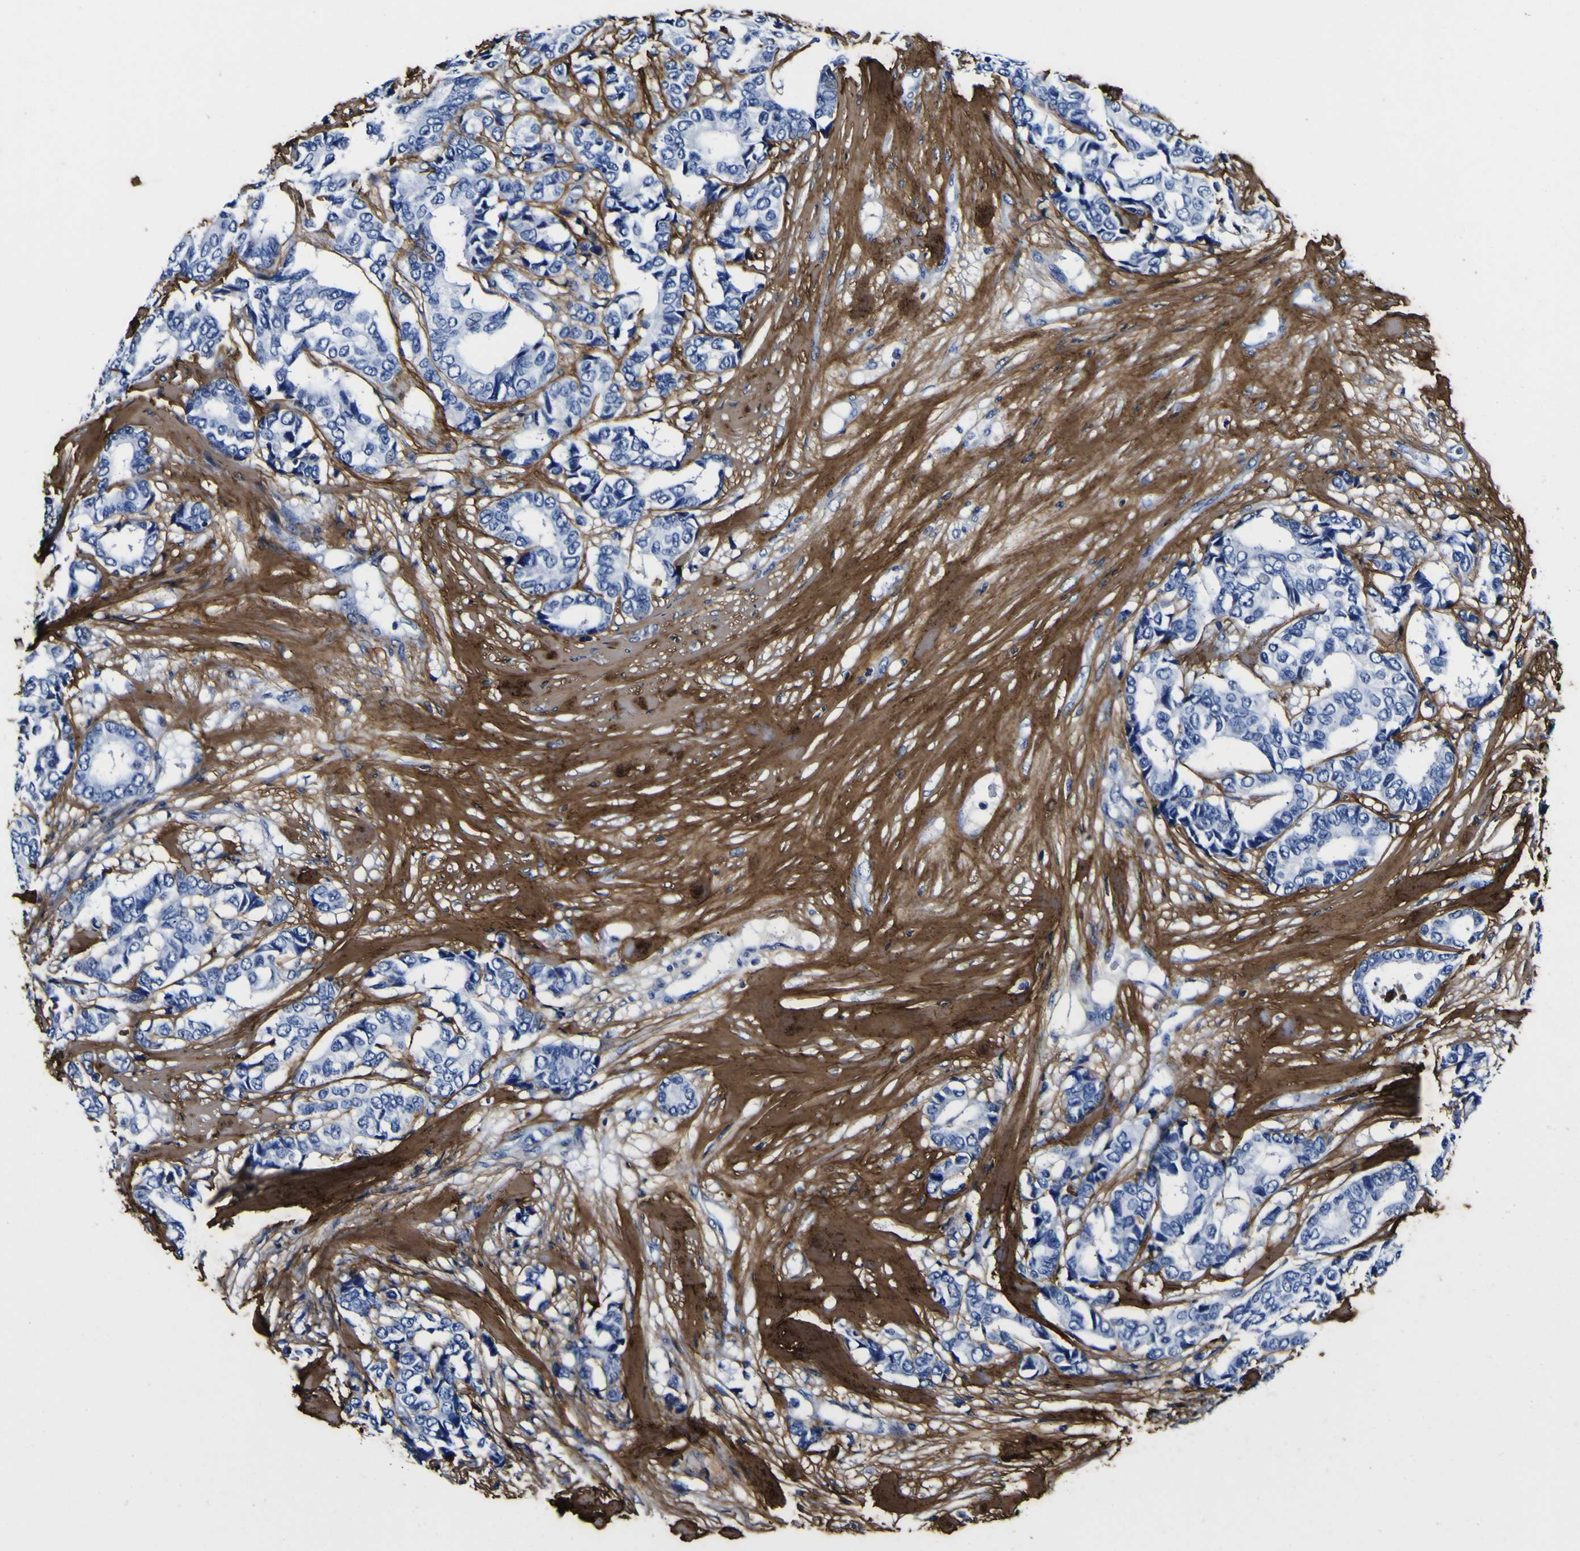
{"staining": {"intensity": "negative", "quantity": "none", "location": "none"}, "tissue": "breast cancer", "cell_type": "Tumor cells", "image_type": "cancer", "snomed": [{"axis": "morphology", "description": "Duct carcinoma"}, {"axis": "topography", "description": "Breast"}], "caption": "Tumor cells are negative for protein expression in human intraductal carcinoma (breast).", "gene": "POSTN", "patient": {"sex": "female", "age": 87}}